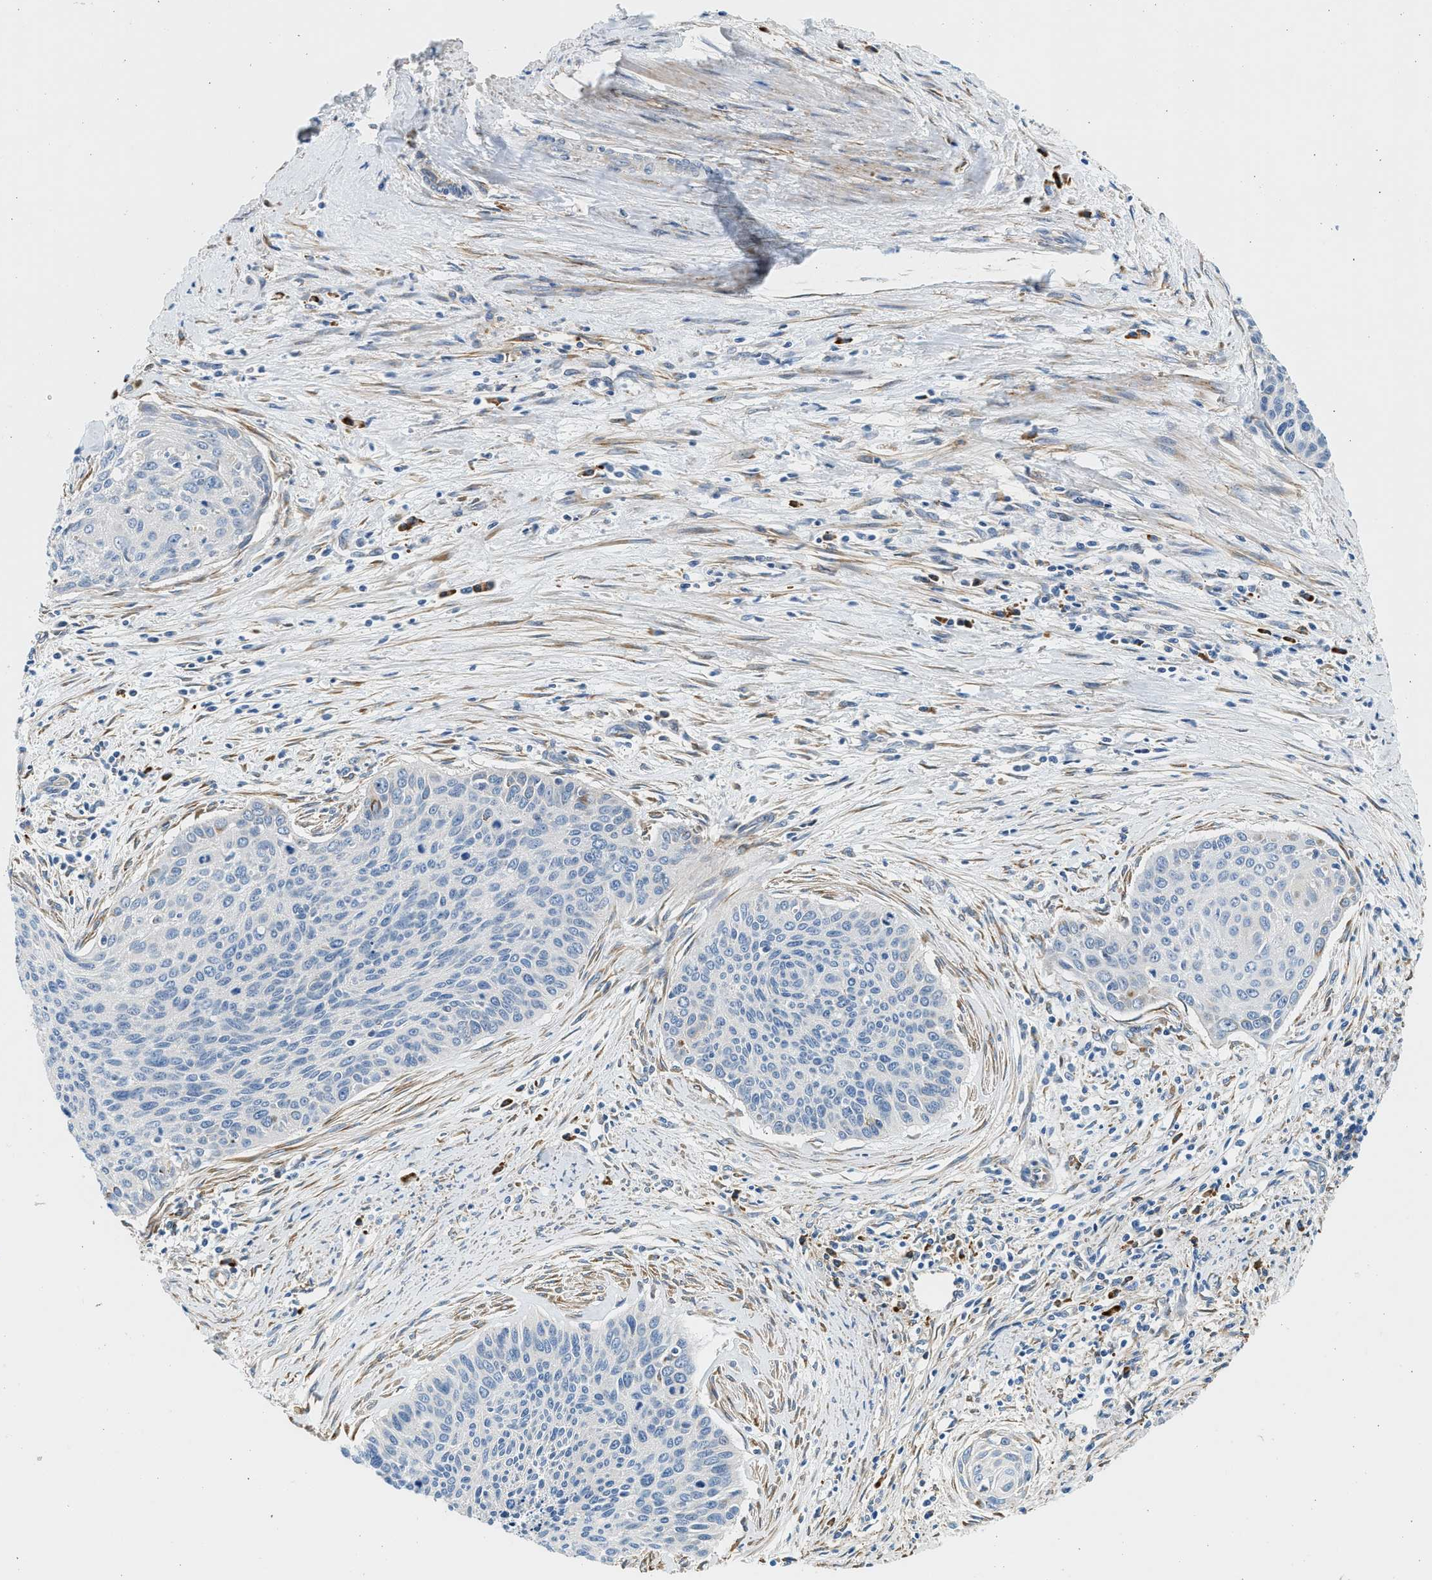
{"staining": {"intensity": "negative", "quantity": "none", "location": "none"}, "tissue": "cervical cancer", "cell_type": "Tumor cells", "image_type": "cancer", "snomed": [{"axis": "morphology", "description": "Squamous cell carcinoma, NOS"}, {"axis": "topography", "description": "Cervix"}], "caption": "An immunohistochemistry micrograph of squamous cell carcinoma (cervical) is shown. There is no staining in tumor cells of squamous cell carcinoma (cervical). (Stains: DAB immunohistochemistry (IHC) with hematoxylin counter stain, Microscopy: brightfield microscopy at high magnification).", "gene": "CNTN6", "patient": {"sex": "female", "age": 55}}